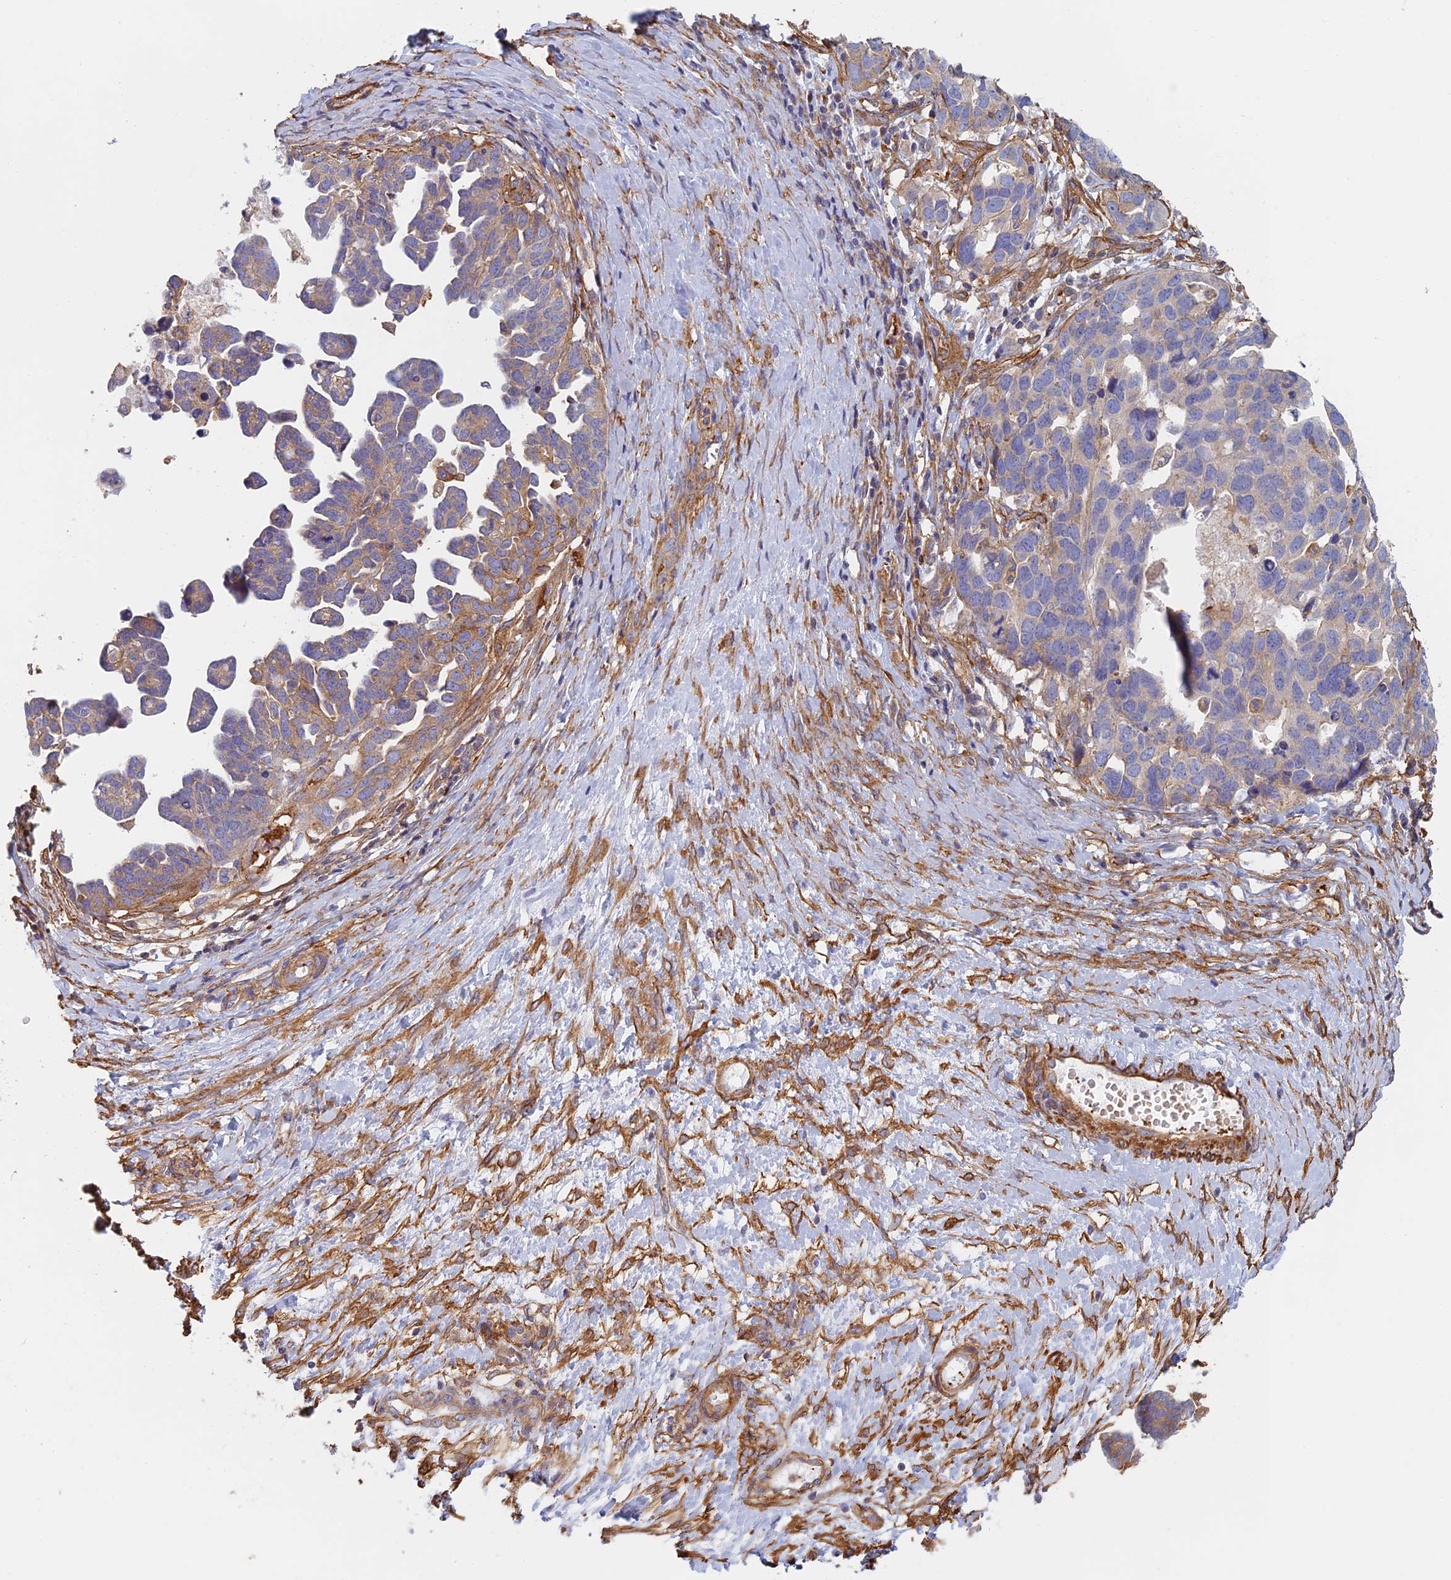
{"staining": {"intensity": "moderate", "quantity": "<25%", "location": "cytoplasmic/membranous"}, "tissue": "ovarian cancer", "cell_type": "Tumor cells", "image_type": "cancer", "snomed": [{"axis": "morphology", "description": "Cystadenocarcinoma, serous, NOS"}, {"axis": "topography", "description": "Ovary"}], "caption": "About <25% of tumor cells in human ovarian serous cystadenocarcinoma exhibit moderate cytoplasmic/membranous protein positivity as visualized by brown immunohistochemical staining.", "gene": "PAK4", "patient": {"sex": "female", "age": 54}}